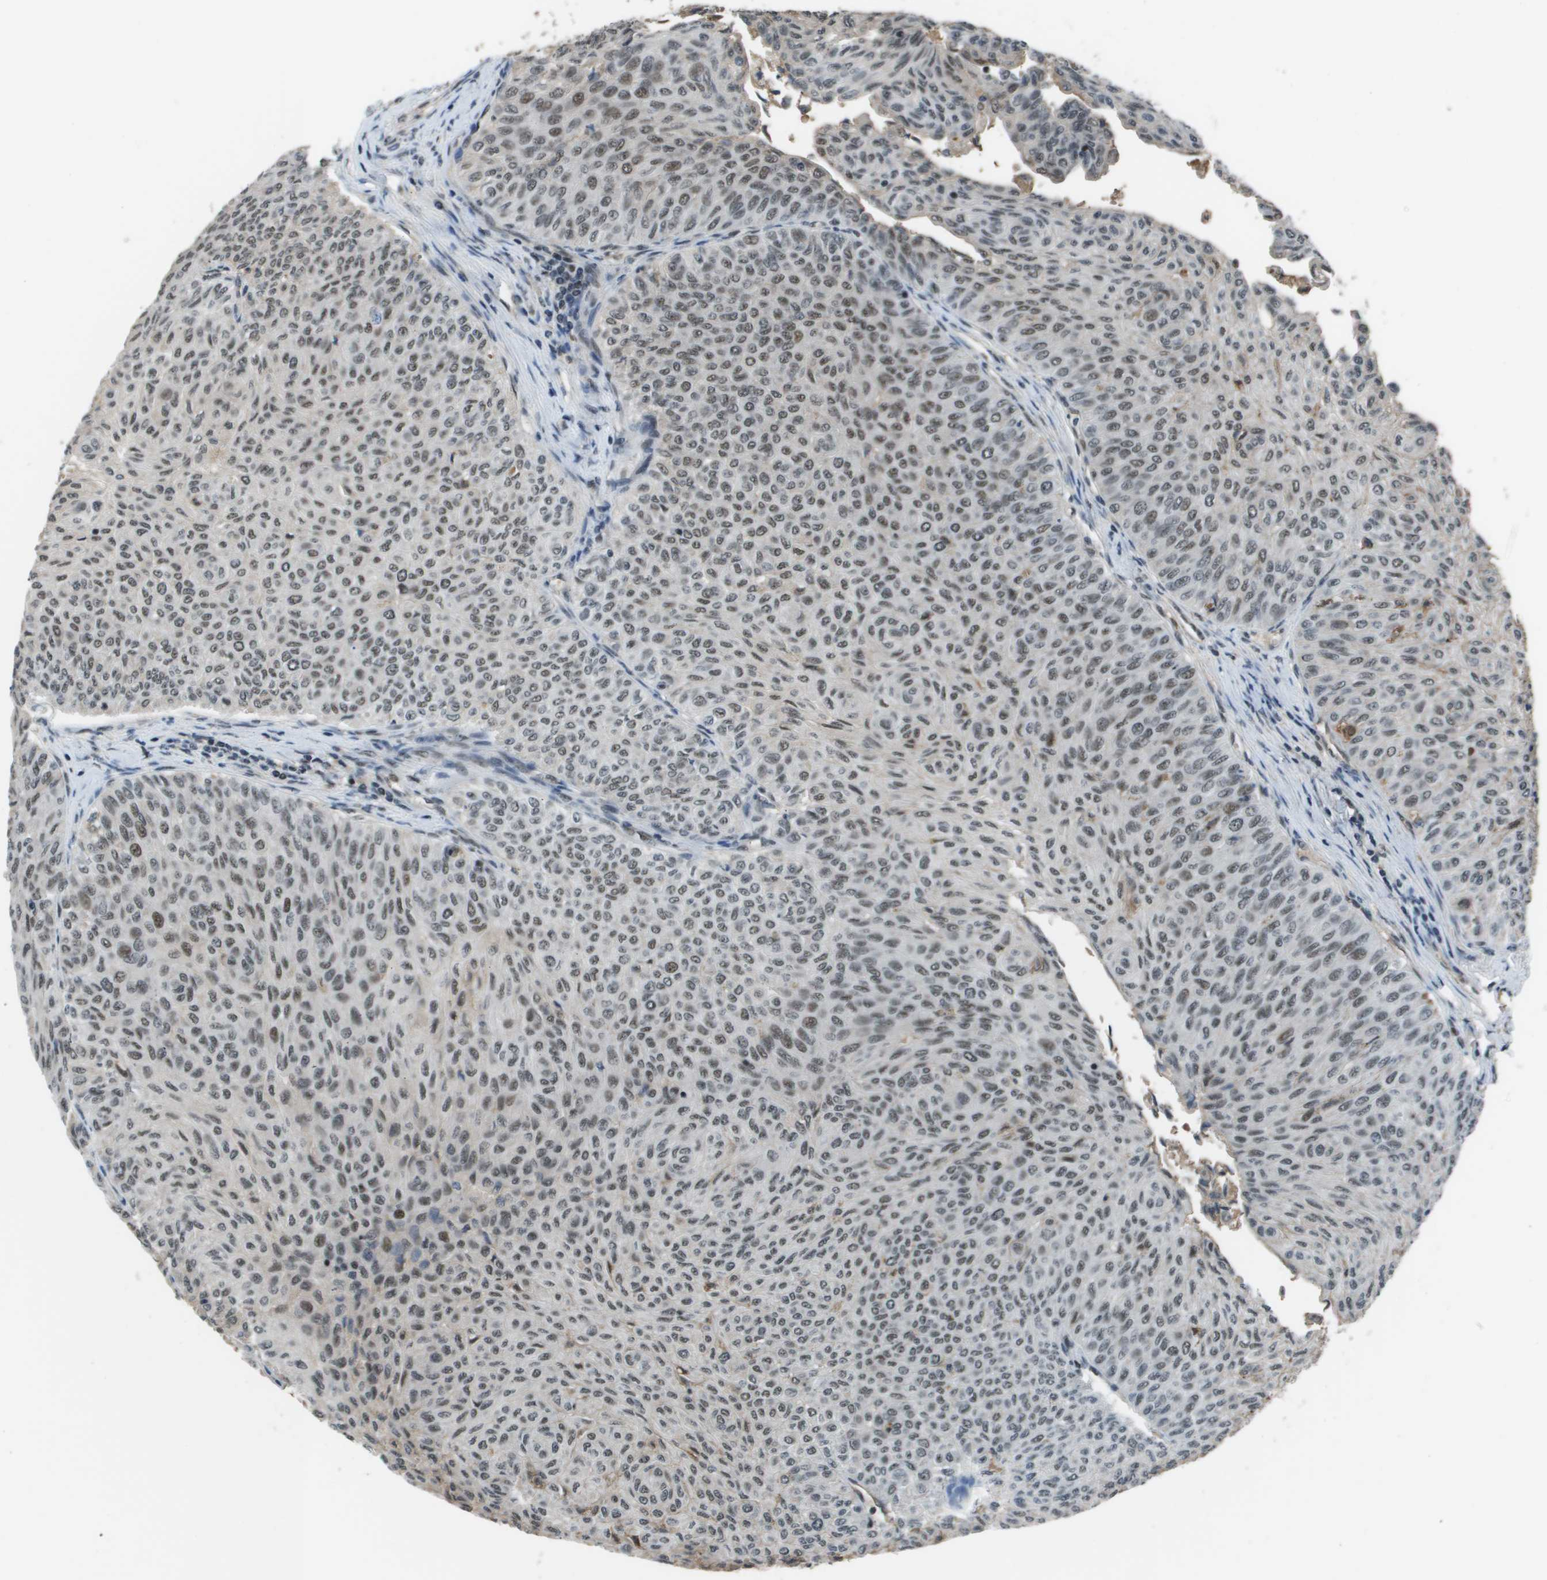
{"staining": {"intensity": "moderate", "quantity": ">75%", "location": "nuclear"}, "tissue": "urothelial cancer", "cell_type": "Tumor cells", "image_type": "cancer", "snomed": [{"axis": "morphology", "description": "Urothelial carcinoma, Low grade"}, {"axis": "topography", "description": "Urinary bladder"}], "caption": "Brown immunohistochemical staining in human urothelial carcinoma (low-grade) demonstrates moderate nuclear staining in about >75% of tumor cells.", "gene": "THRAP3", "patient": {"sex": "male", "age": 78}}